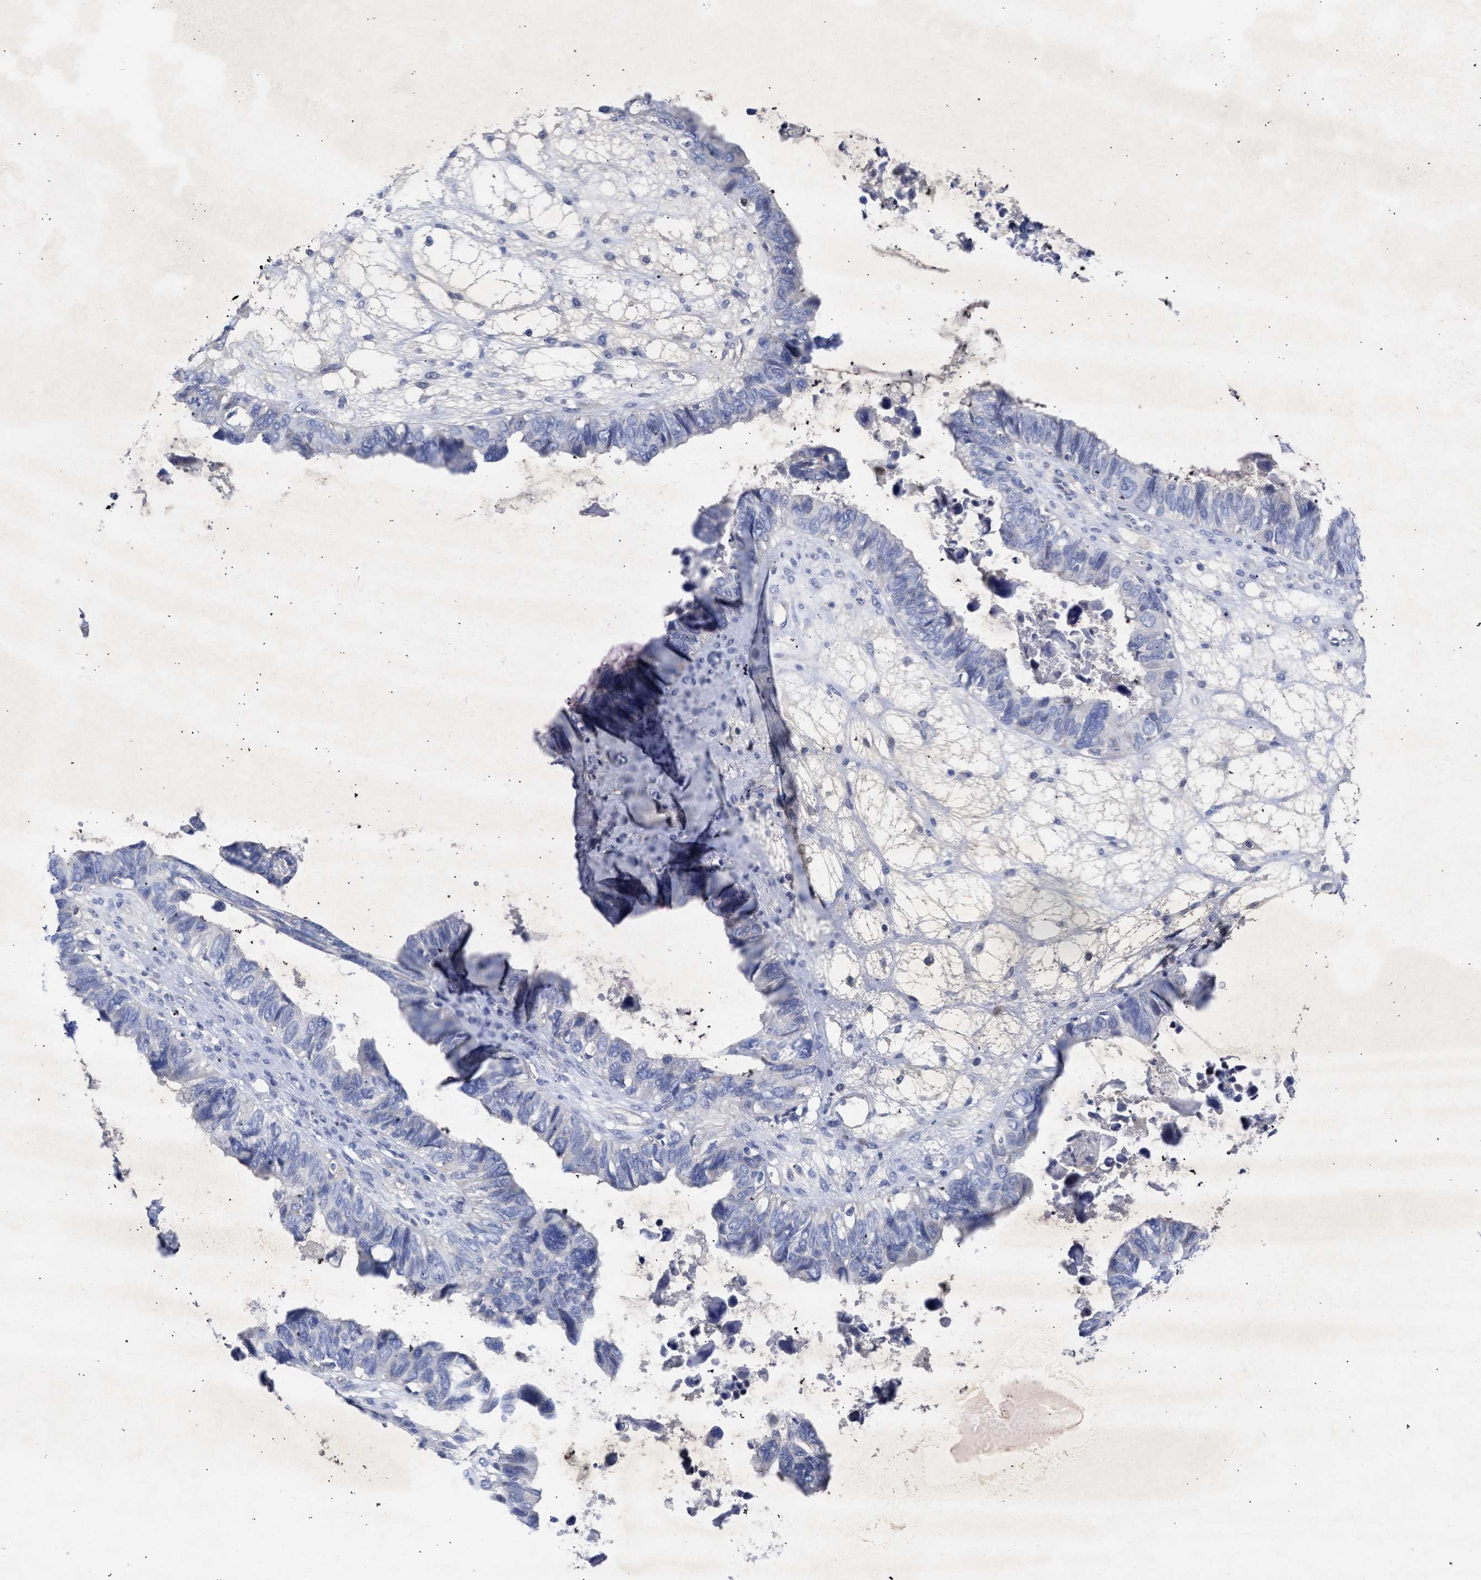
{"staining": {"intensity": "negative", "quantity": "none", "location": "none"}, "tissue": "ovarian cancer", "cell_type": "Tumor cells", "image_type": "cancer", "snomed": [{"axis": "morphology", "description": "Cystadenocarcinoma, serous, NOS"}, {"axis": "topography", "description": "Ovary"}], "caption": "This is an IHC micrograph of human serous cystadenocarcinoma (ovarian). There is no staining in tumor cells.", "gene": "ARHGEF4", "patient": {"sex": "female", "age": 79}}